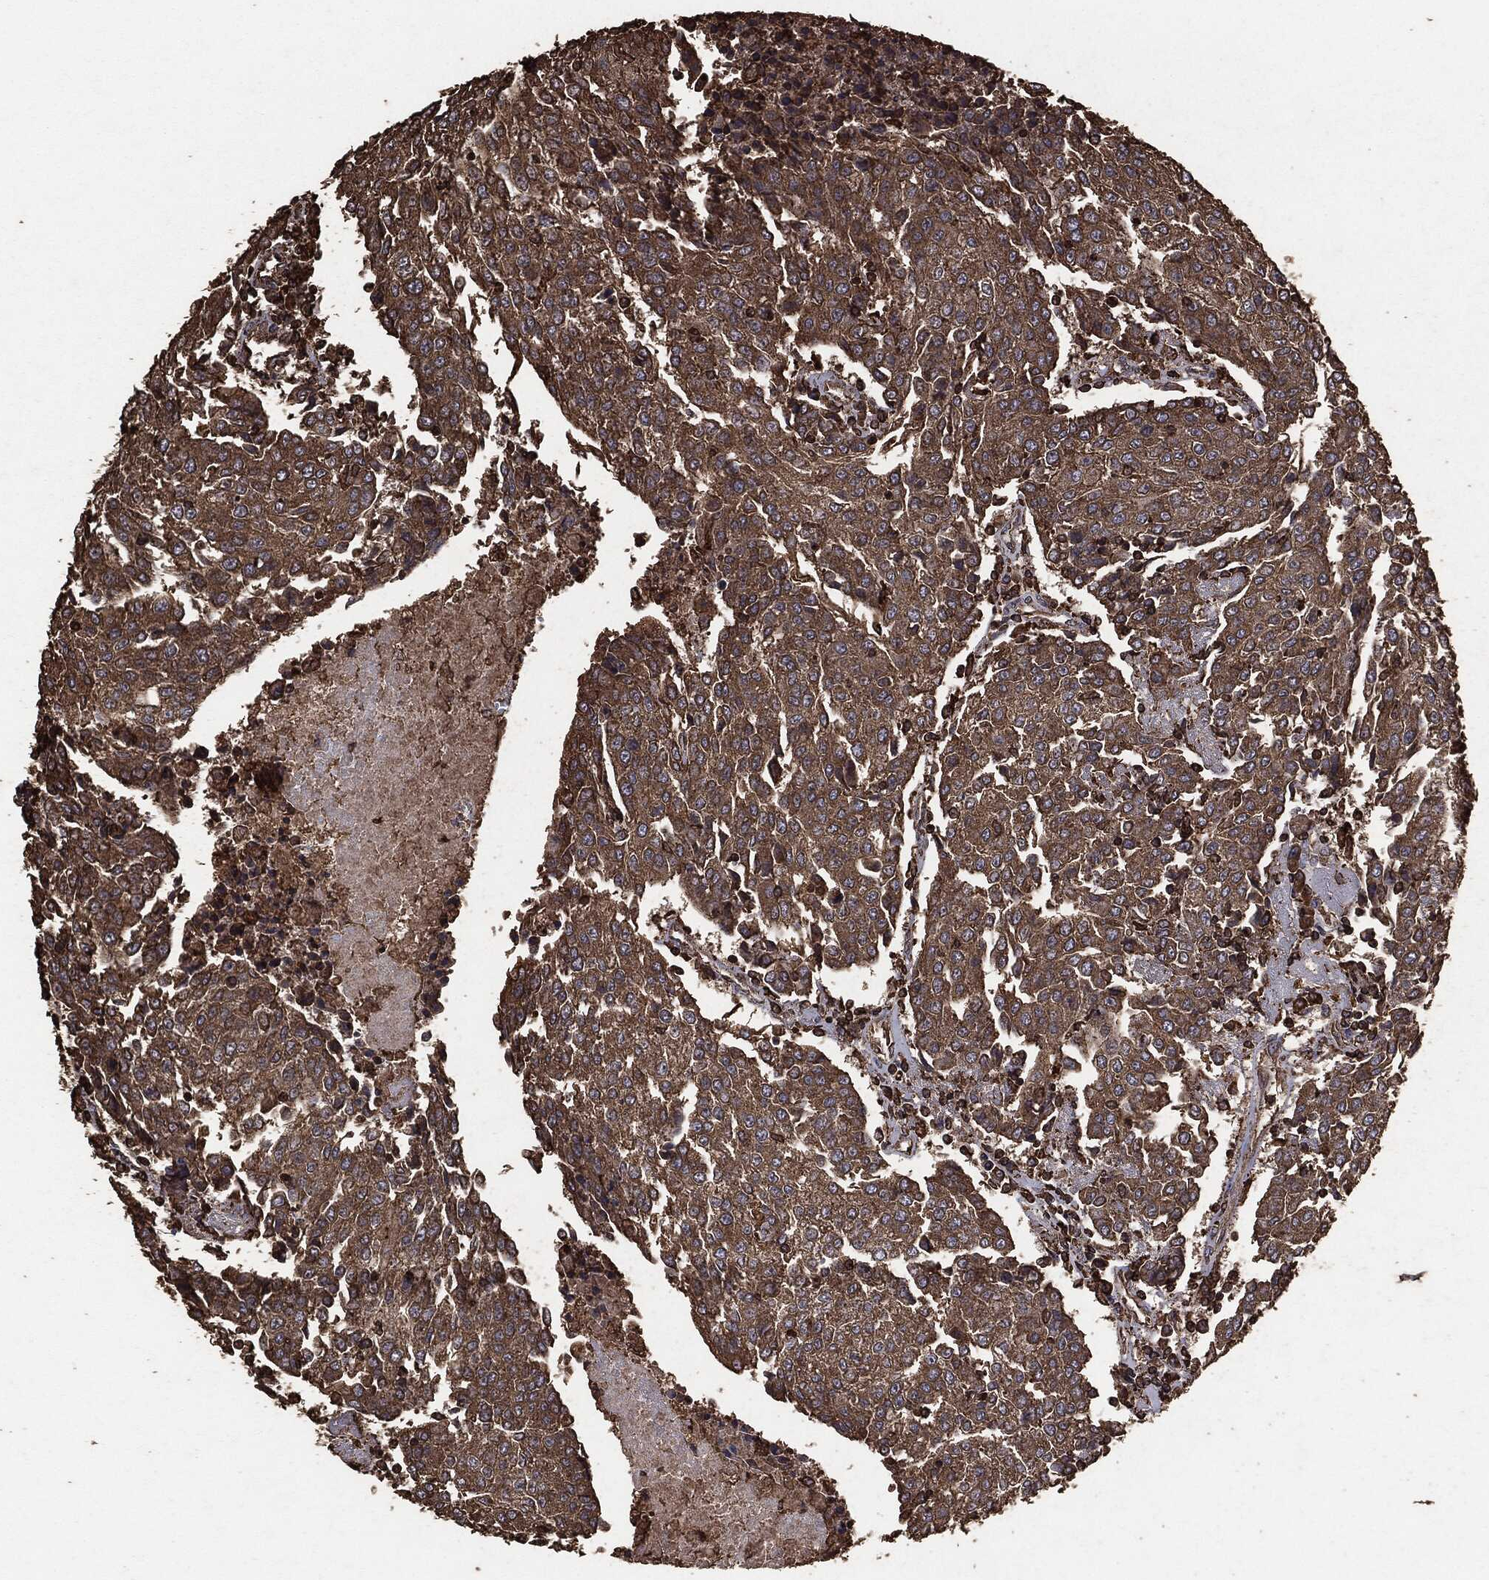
{"staining": {"intensity": "moderate", "quantity": ">75%", "location": "cytoplasmic/membranous"}, "tissue": "urothelial cancer", "cell_type": "Tumor cells", "image_type": "cancer", "snomed": [{"axis": "morphology", "description": "Urothelial carcinoma, High grade"}, {"axis": "topography", "description": "Urinary bladder"}], "caption": "A photomicrograph of urothelial cancer stained for a protein shows moderate cytoplasmic/membranous brown staining in tumor cells.", "gene": "MTOR", "patient": {"sex": "female", "age": 85}}